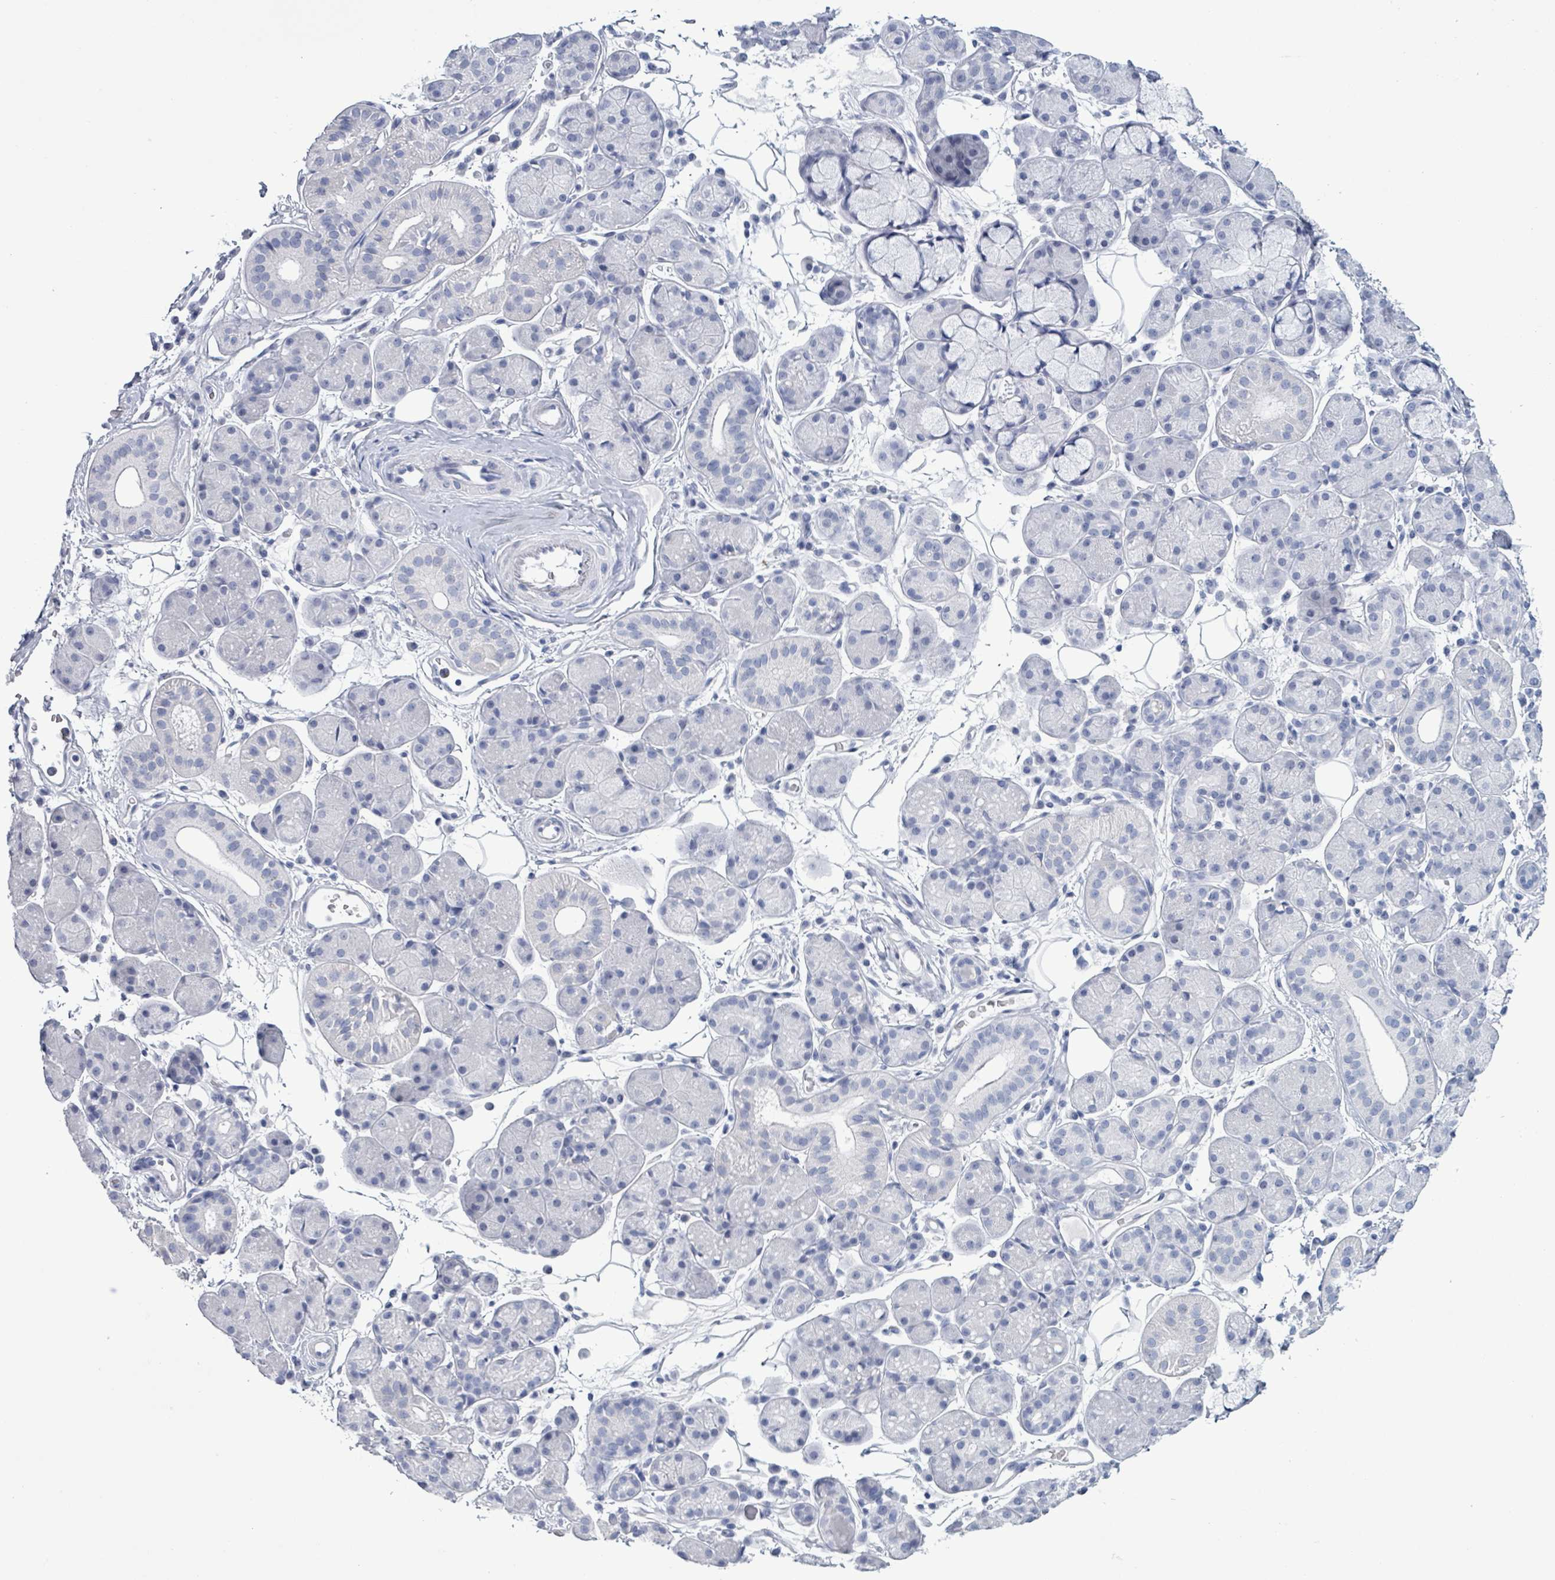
{"staining": {"intensity": "negative", "quantity": "none", "location": "none"}, "tissue": "salivary gland", "cell_type": "Glandular cells", "image_type": "normal", "snomed": [{"axis": "morphology", "description": "Squamous cell carcinoma, NOS"}, {"axis": "topography", "description": "Skin"}, {"axis": "topography", "description": "Head-Neck"}], "caption": "IHC micrograph of normal salivary gland: human salivary gland stained with DAB (3,3'-diaminobenzidine) reveals no significant protein staining in glandular cells.", "gene": "NKX2", "patient": {"sex": "male", "age": 80}}